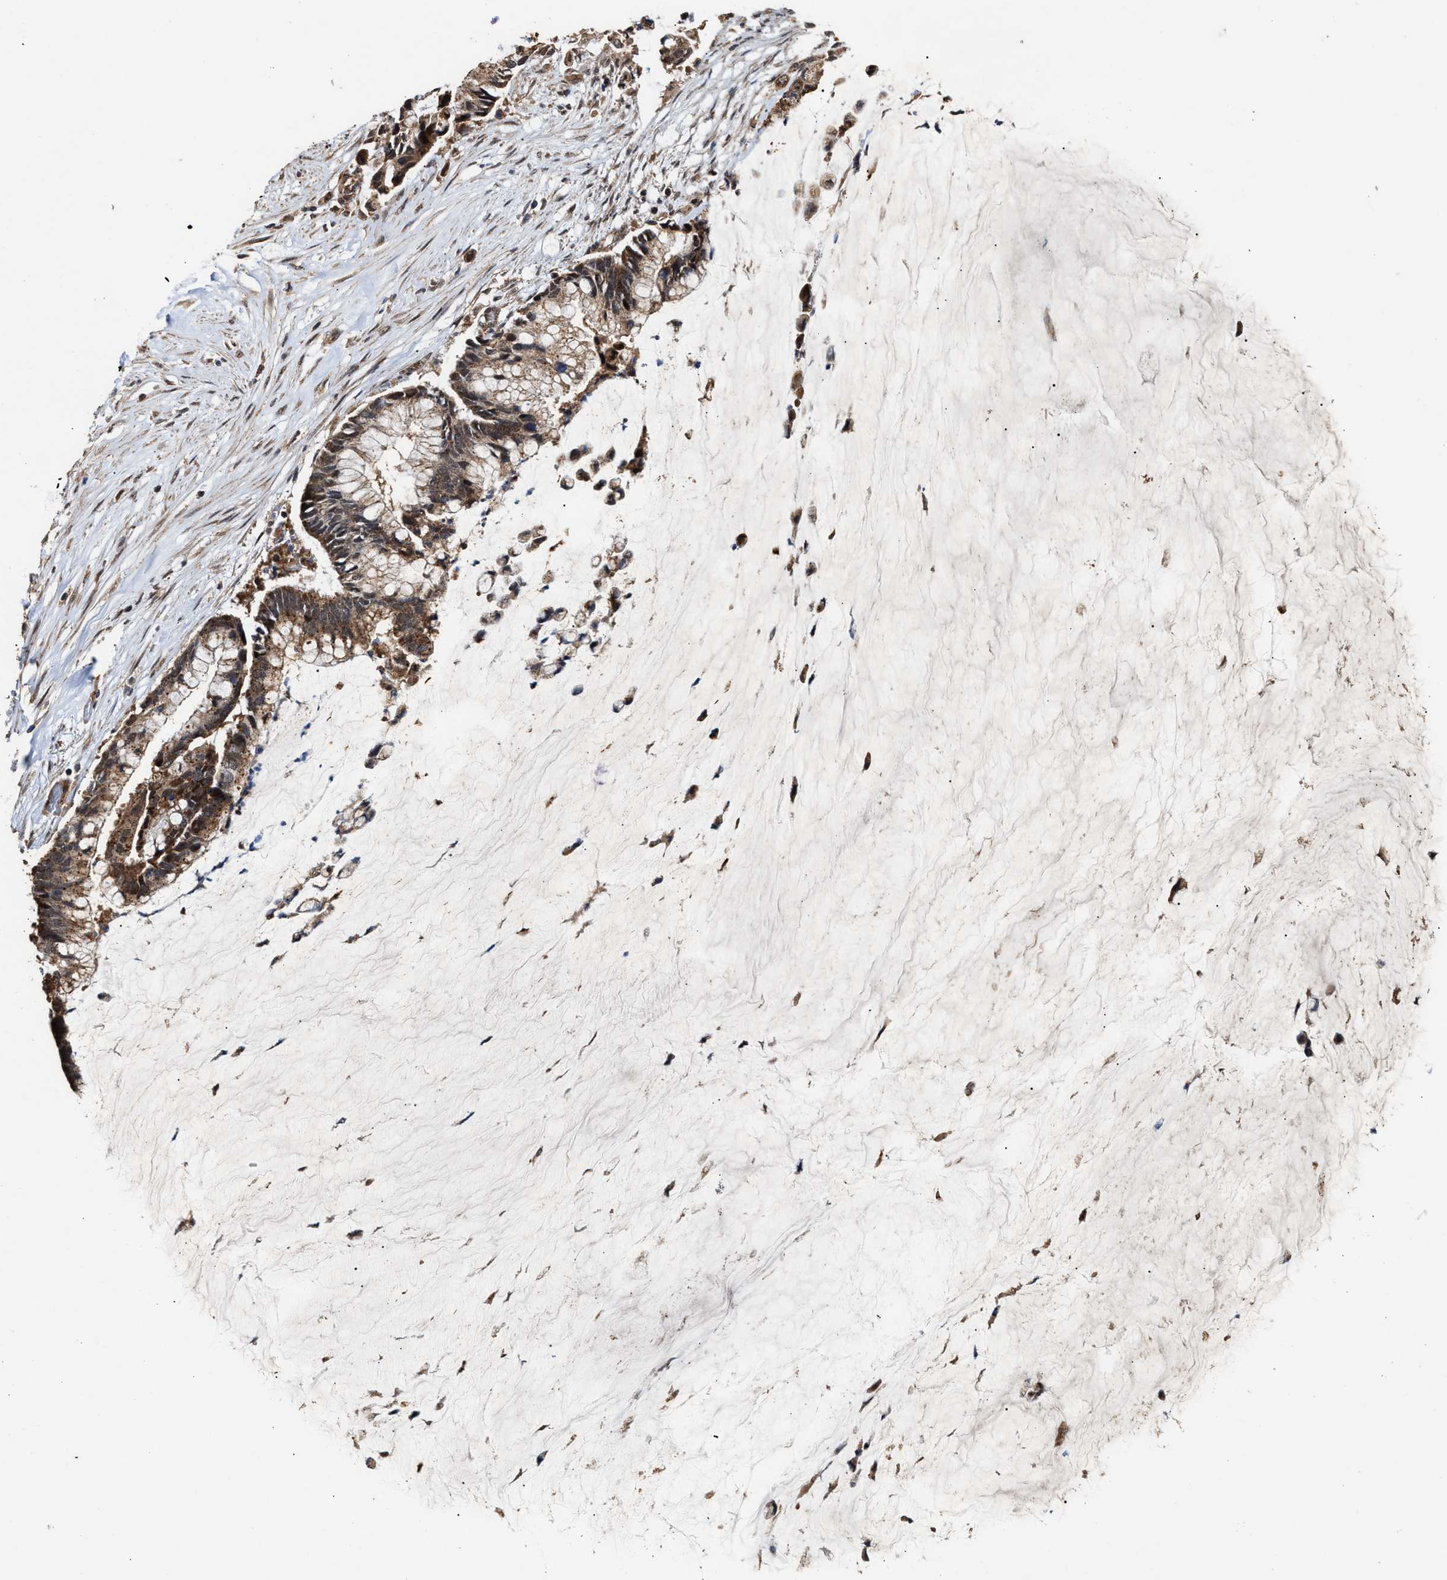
{"staining": {"intensity": "moderate", "quantity": ">75%", "location": "cytoplasmic/membranous"}, "tissue": "pancreatic cancer", "cell_type": "Tumor cells", "image_type": "cancer", "snomed": [{"axis": "morphology", "description": "Adenocarcinoma, NOS"}, {"axis": "topography", "description": "Pancreas"}], "caption": "Protein expression analysis of human pancreatic cancer reveals moderate cytoplasmic/membranous positivity in about >75% of tumor cells. Using DAB (brown) and hematoxylin (blue) stains, captured at high magnification using brightfield microscopy.", "gene": "ZNHIT6", "patient": {"sex": "male", "age": 41}}